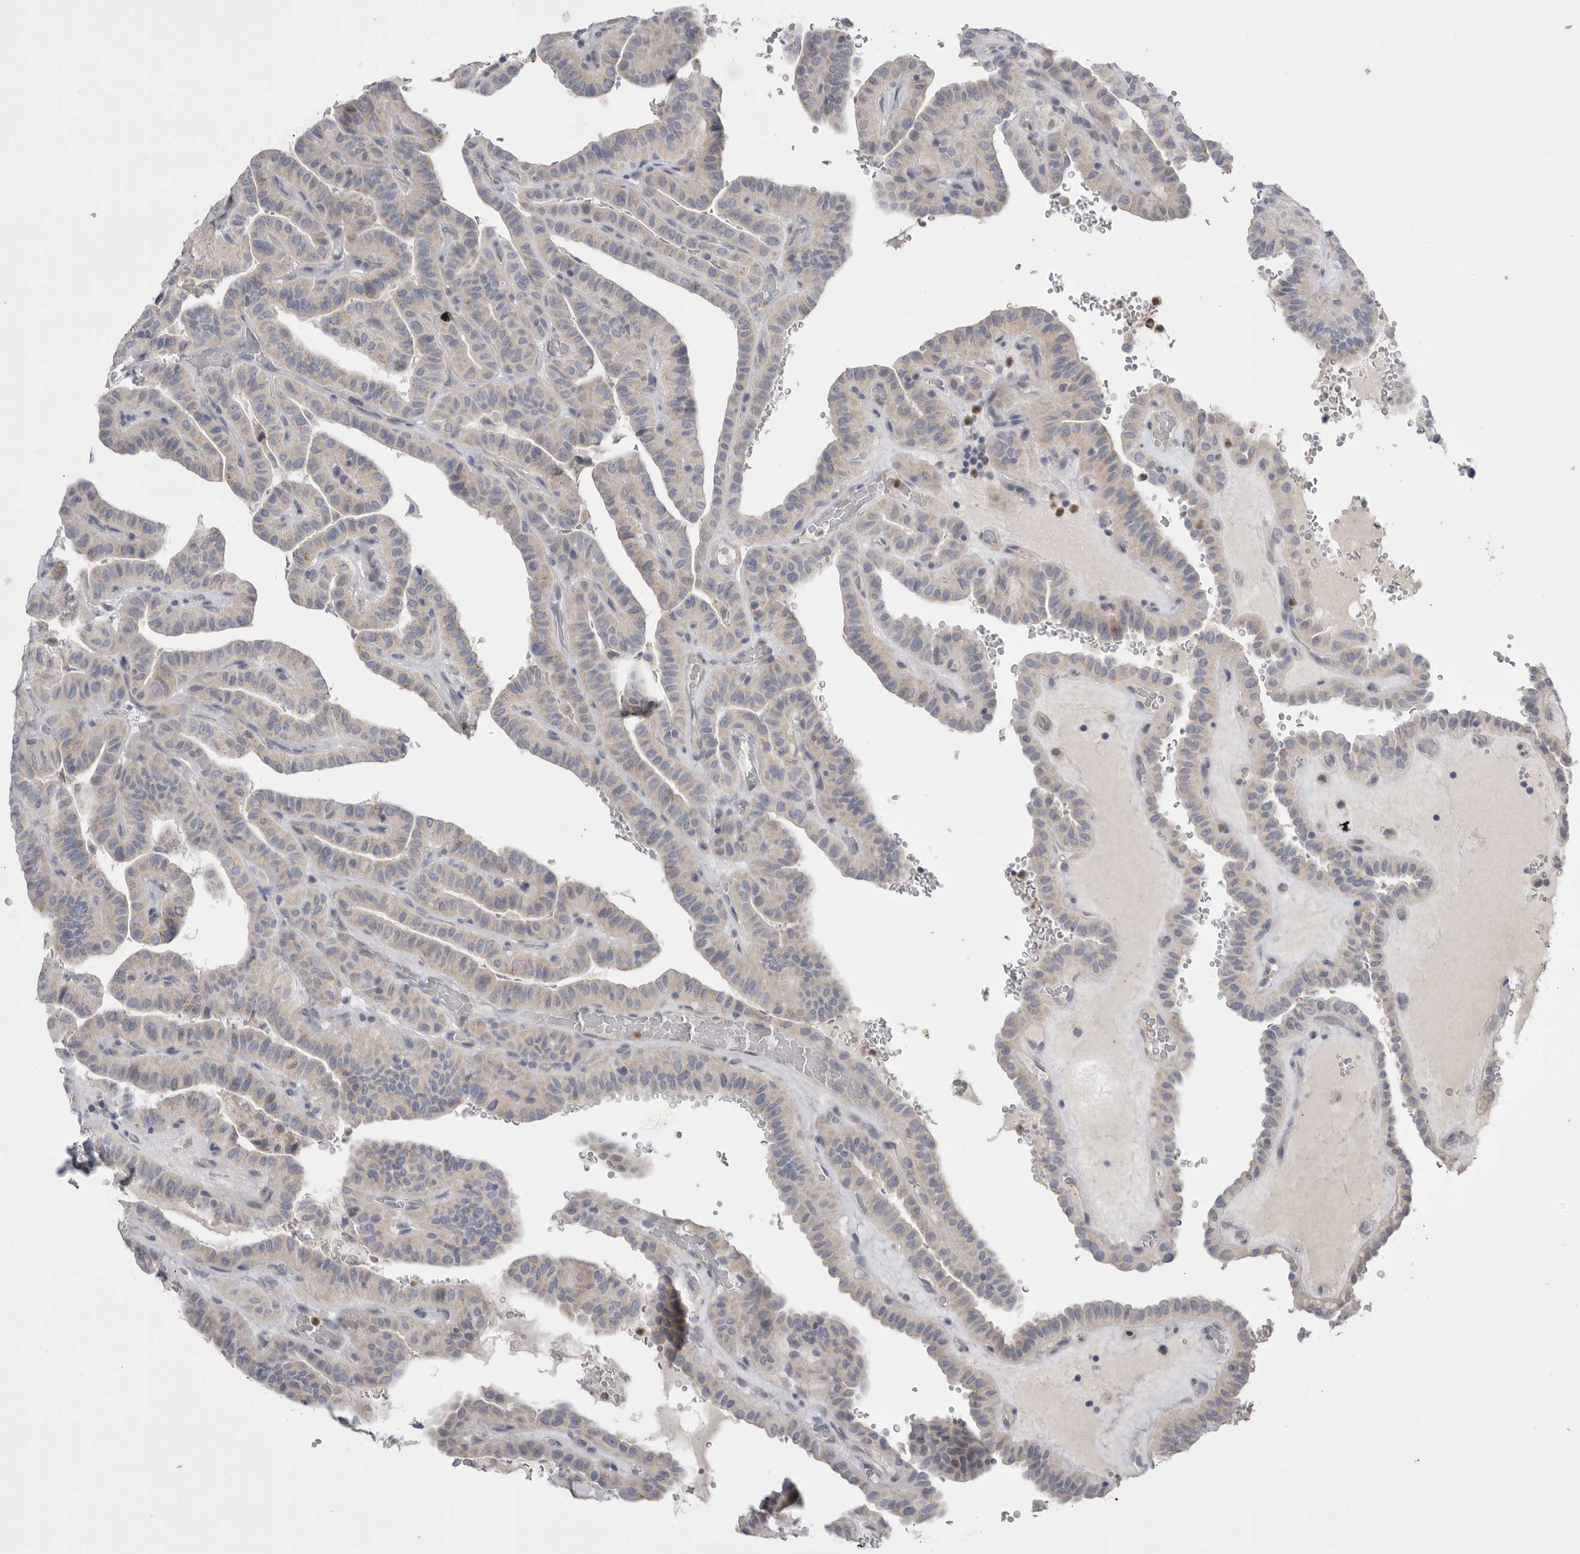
{"staining": {"intensity": "weak", "quantity": "<25%", "location": "cytoplasmic/membranous"}, "tissue": "thyroid cancer", "cell_type": "Tumor cells", "image_type": "cancer", "snomed": [{"axis": "morphology", "description": "Papillary adenocarcinoma, NOS"}, {"axis": "topography", "description": "Thyroid gland"}], "caption": "The histopathology image reveals no staining of tumor cells in thyroid cancer. The staining was performed using DAB (3,3'-diaminobenzidine) to visualize the protein expression in brown, while the nuclei were stained in blue with hematoxylin (Magnification: 20x).", "gene": "CCDC126", "patient": {"sex": "male", "age": 77}}